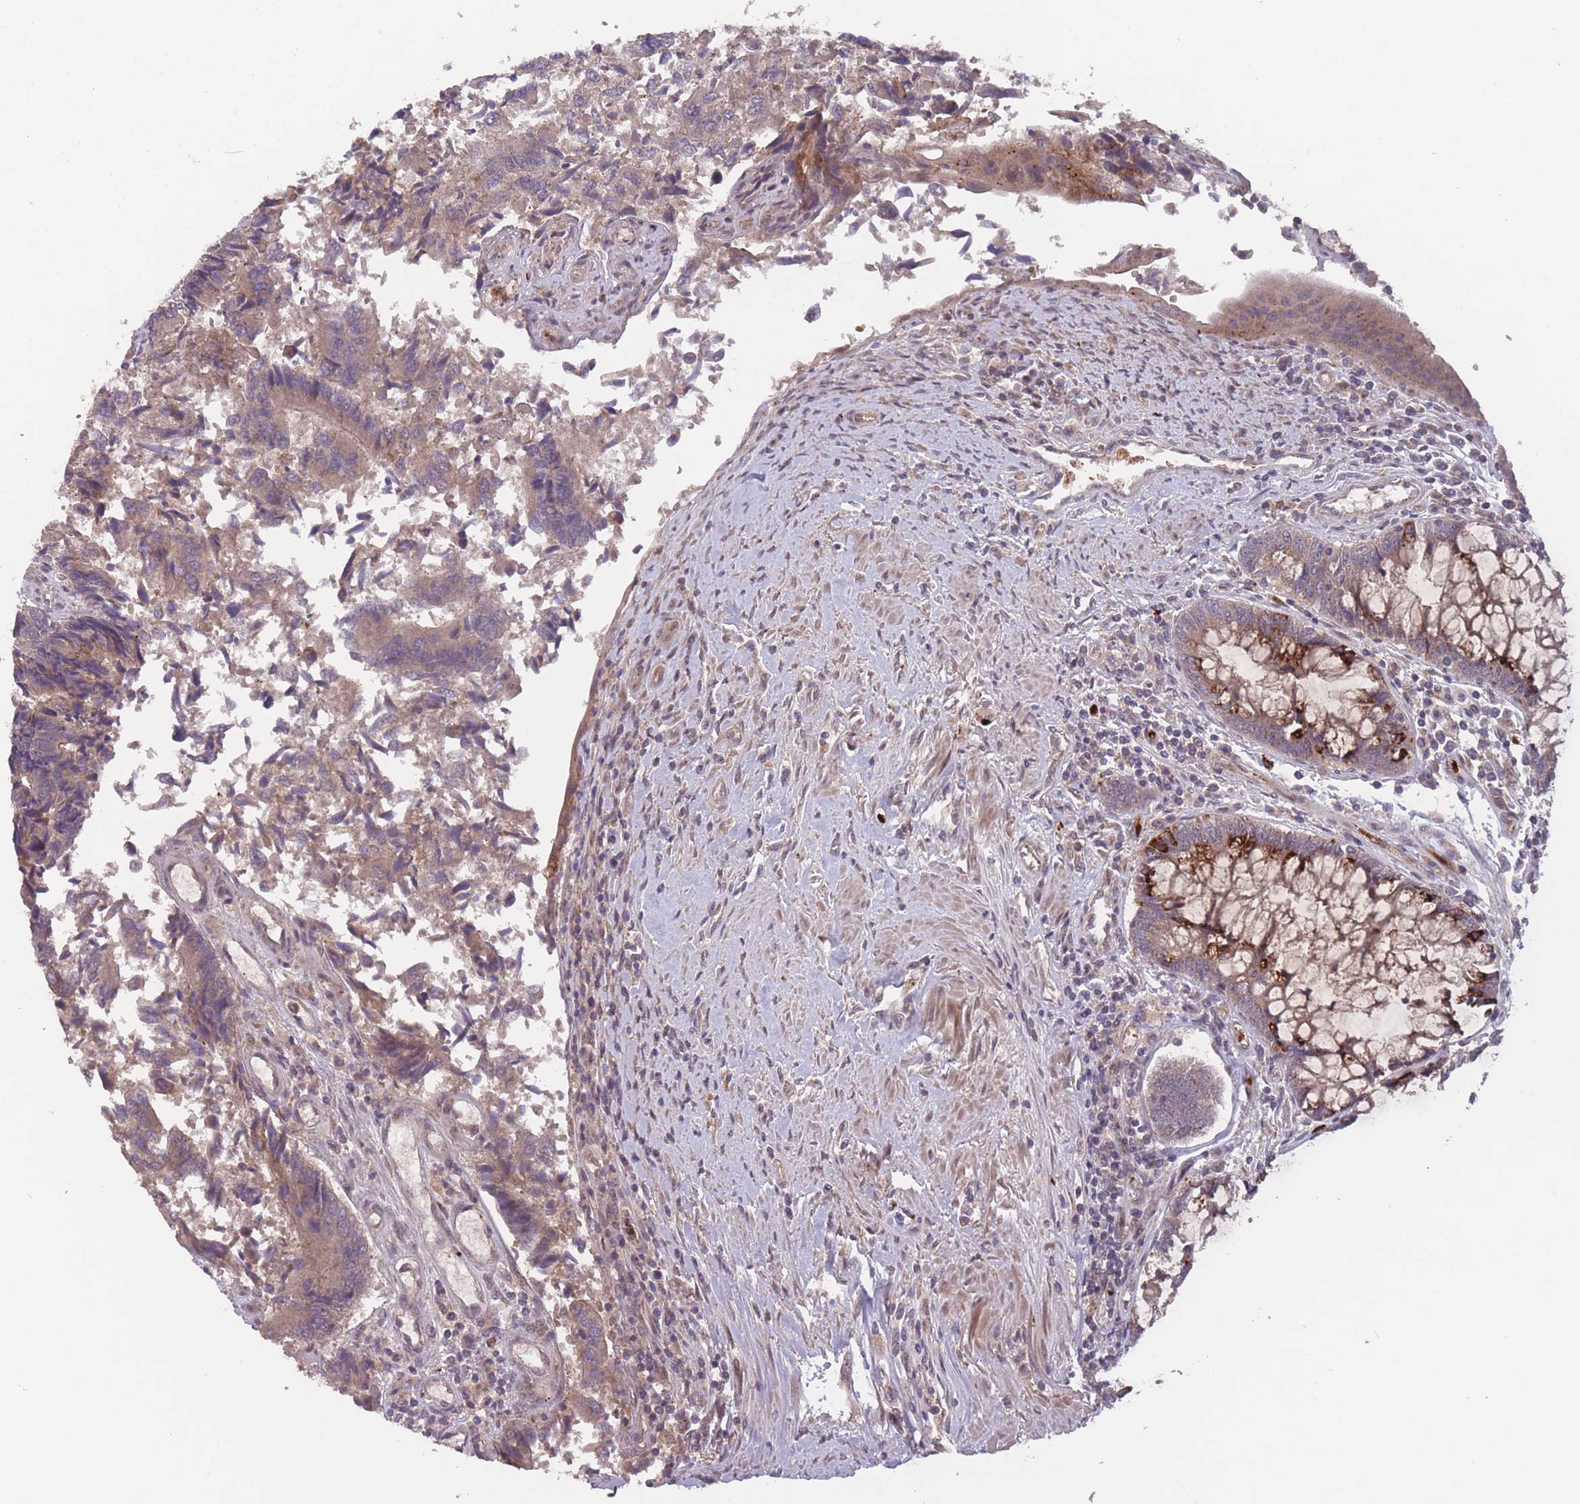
{"staining": {"intensity": "weak", "quantity": "25%-75%", "location": "cytoplasmic/membranous"}, "tissue": "colorectal cancer", "cell_type": "Tumor cells", "image_type": "cancer", "snomed": [{"axis": "morphology", "description": "Adenocarcinoma, NOS"}, {"axis": "topography", "description": "Colon"}], "caption": "The histopathology image displays immunohistochemical staining of adenocarcinoma (colorectal). There is weak cytoplasmic/membranous expression is identified in approximately 25%-75% of tumor cells. The protein is stained brown, and the nuclei are stained in blue (DAB (3,3'-diaminobenzidine) IHC with brightfield microscopy, high magnification).", "gene": "SECTM1", "patient": {"sex": "female", "age": 67}}